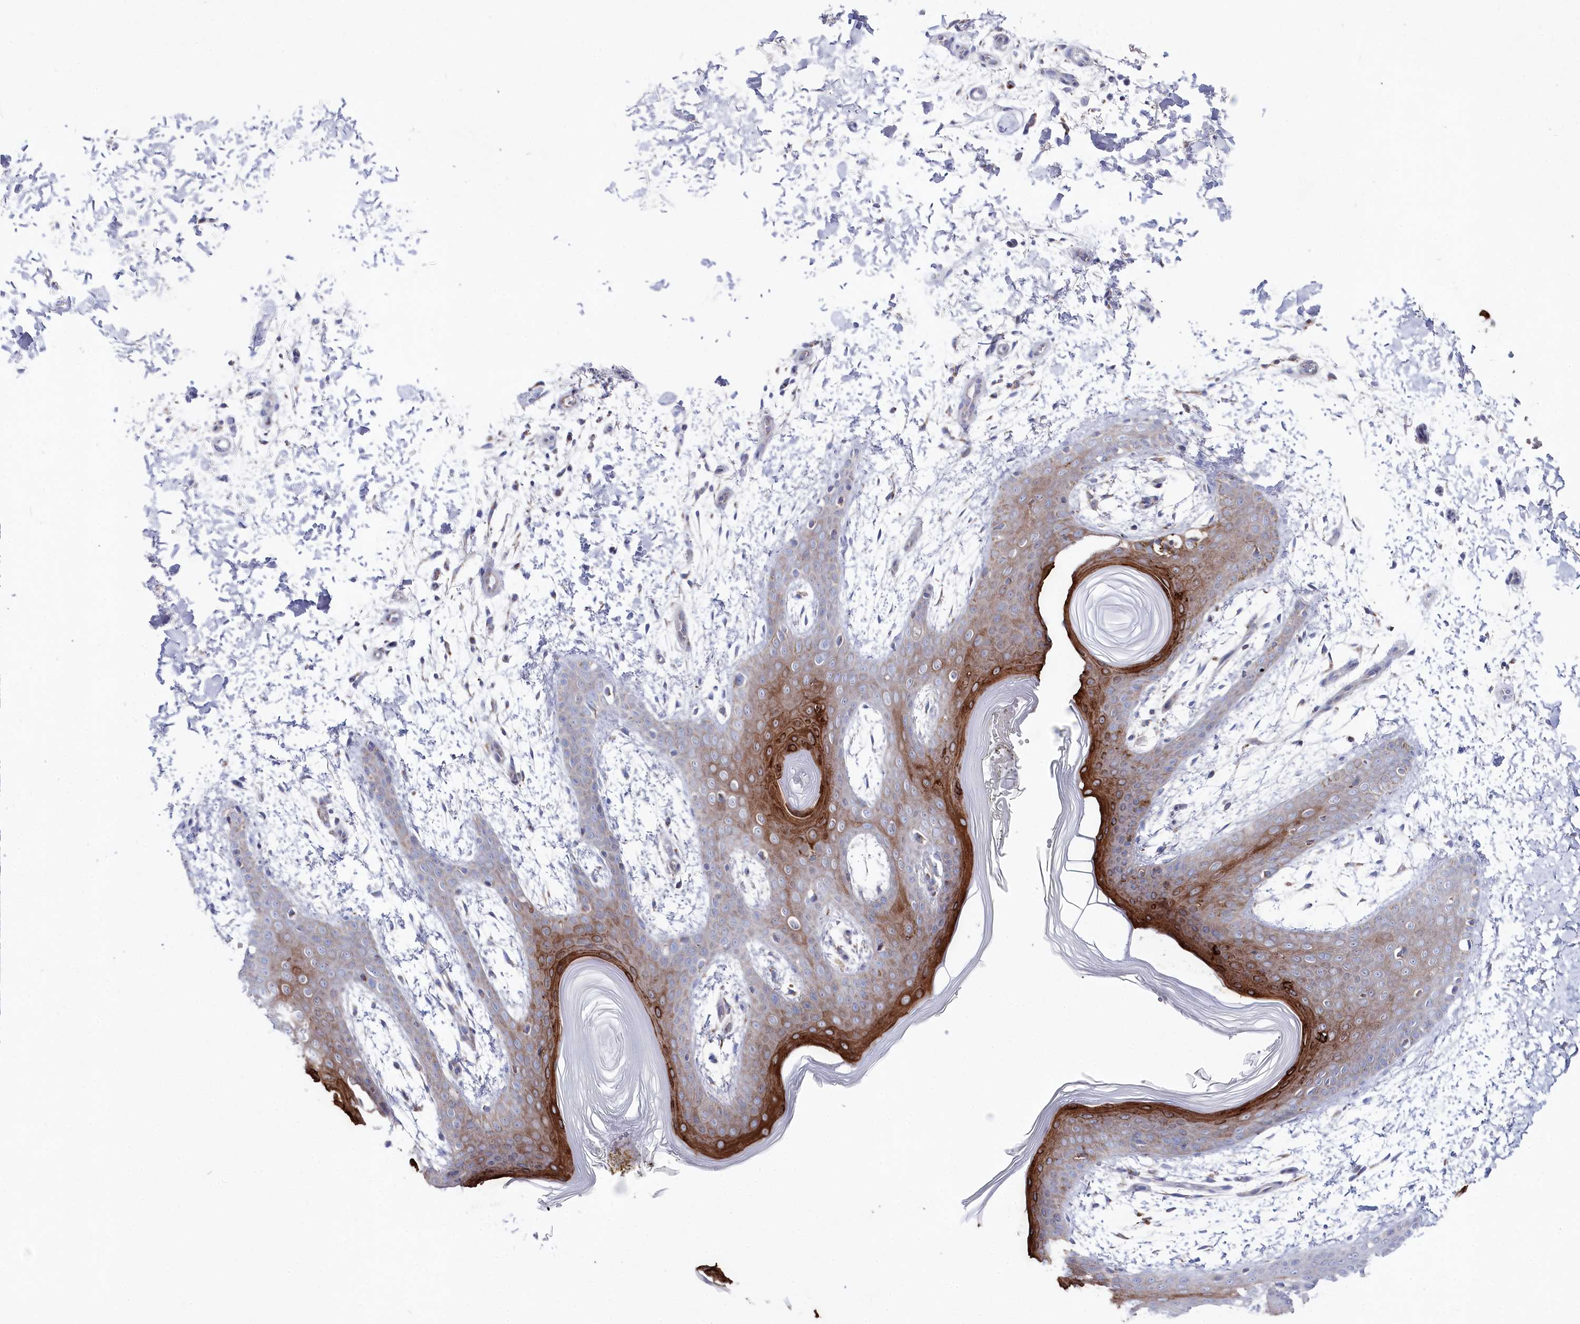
{"staining": {"intensity": "negative", "quantity": "none", "location": "none"}, "tissue": "skin", "cell_type": "Fibroblasts", "image_type": "normal", "snomed": [{"axis": "morphology", "description": "Normal tissue, NOS"}, {"axis": "topography", "description": "Skin"}], "caption": "DAB immunohistochemical staining of benign human skin exhibits no significant expression in fibroblasts.", "gene": "GLS2", "patient": {"sex": "male", "age": 36}}